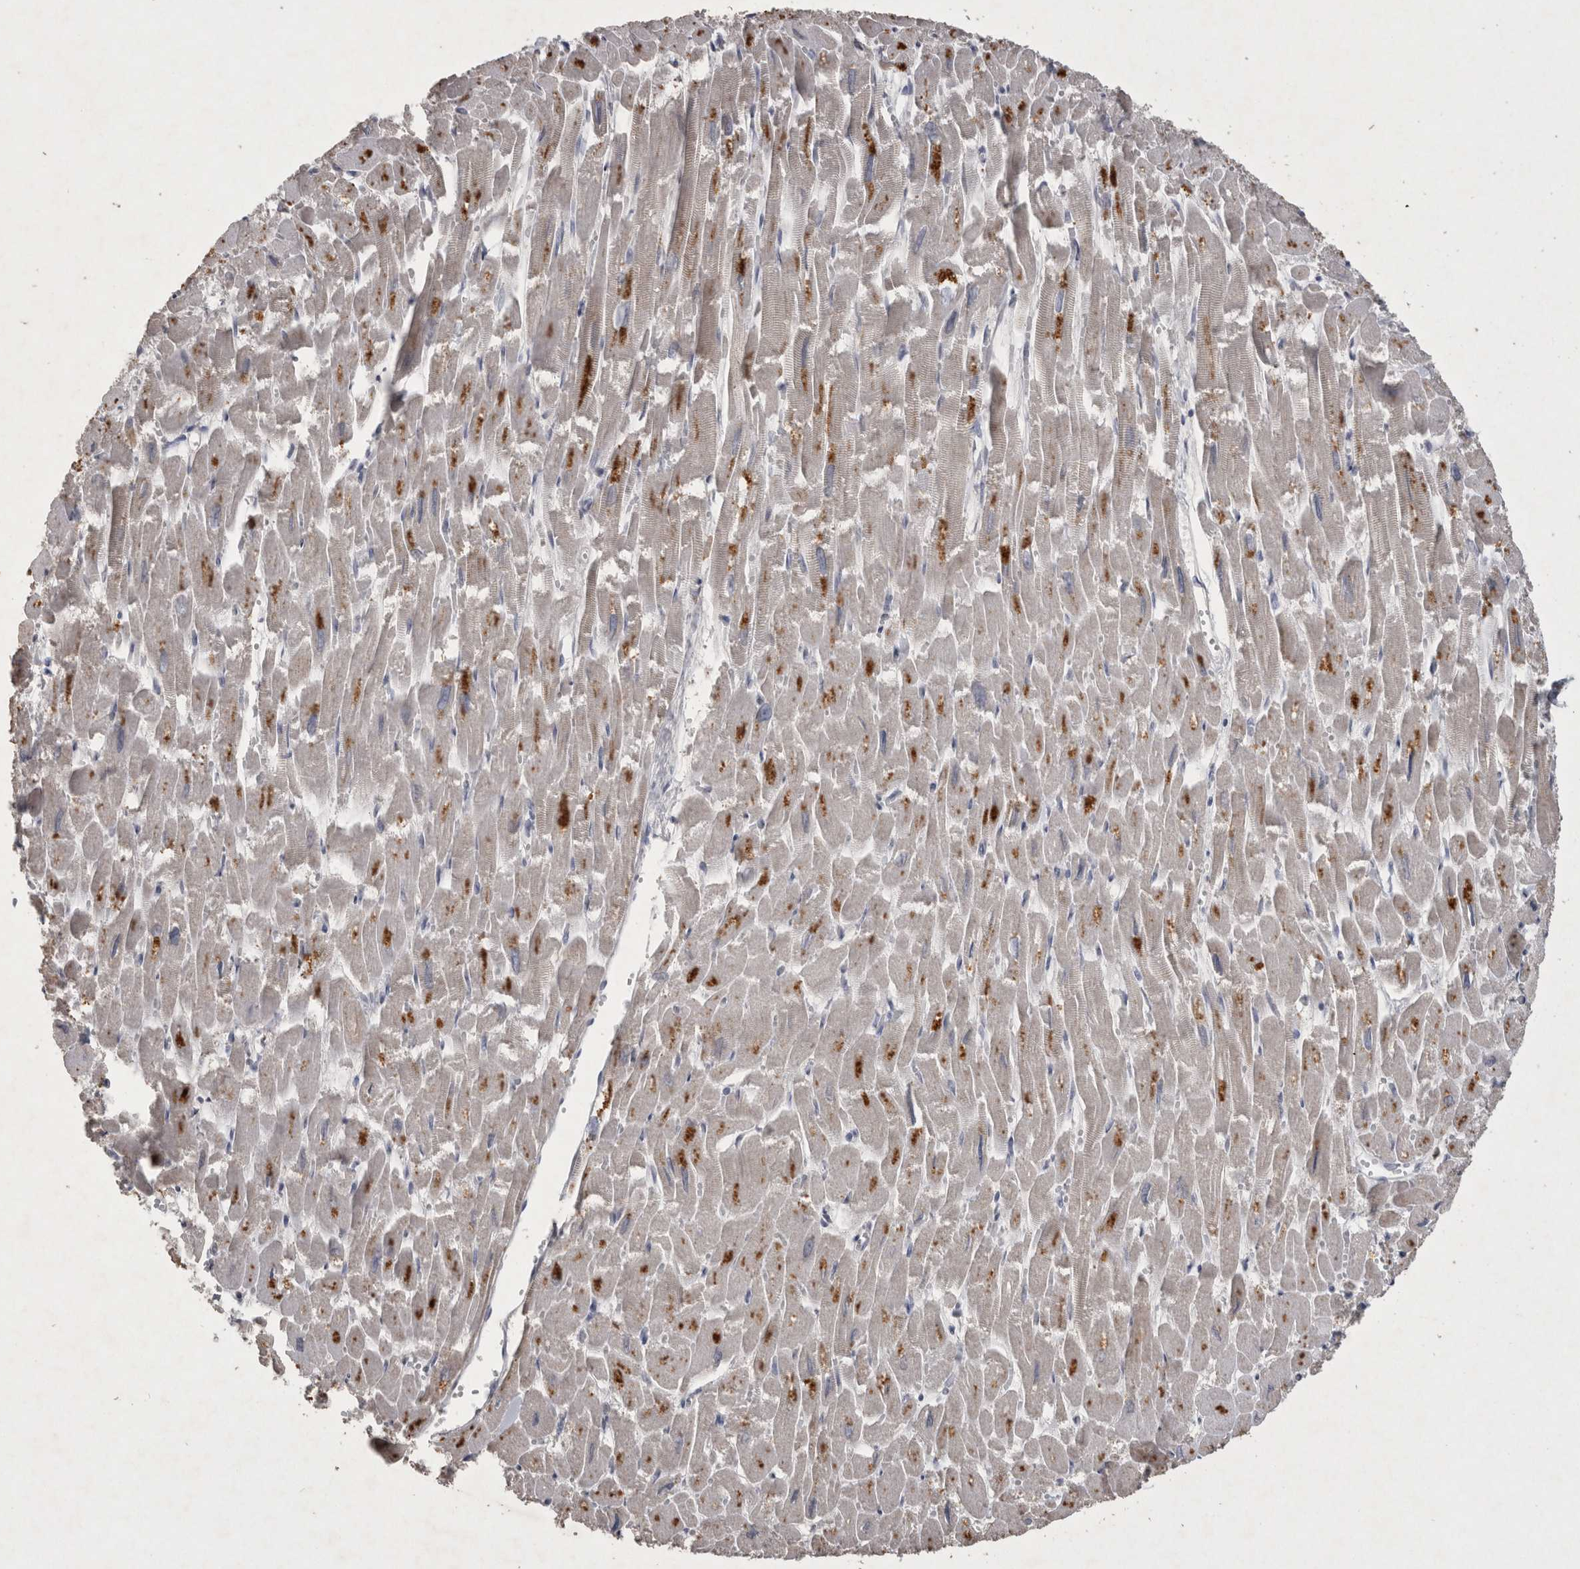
{"staining": {"intensity": "moderate", "quantity": "25%-75%", "location": "cytoplasmic/membranous"}, "tissue": "heart muscle", "cell_type": "Cardiomyocytes", "image_type": "normal", "snomed": [{"axis": "morphology", "description": "Normal tissue, NOS"}, {"axis": "topography", "description": "Heart"}], "caption": "The photomicrograph demonstrates immunohistochemical staining of benign heart muscle. There is moderate cytoplasmic/membranous expression is identified in about 25%-75% of cardiomyocytes. (IHC, brightfield microscopy, high magnification).", "gene": "DKK3", "patient": {"sex": "male", "age": 54}}